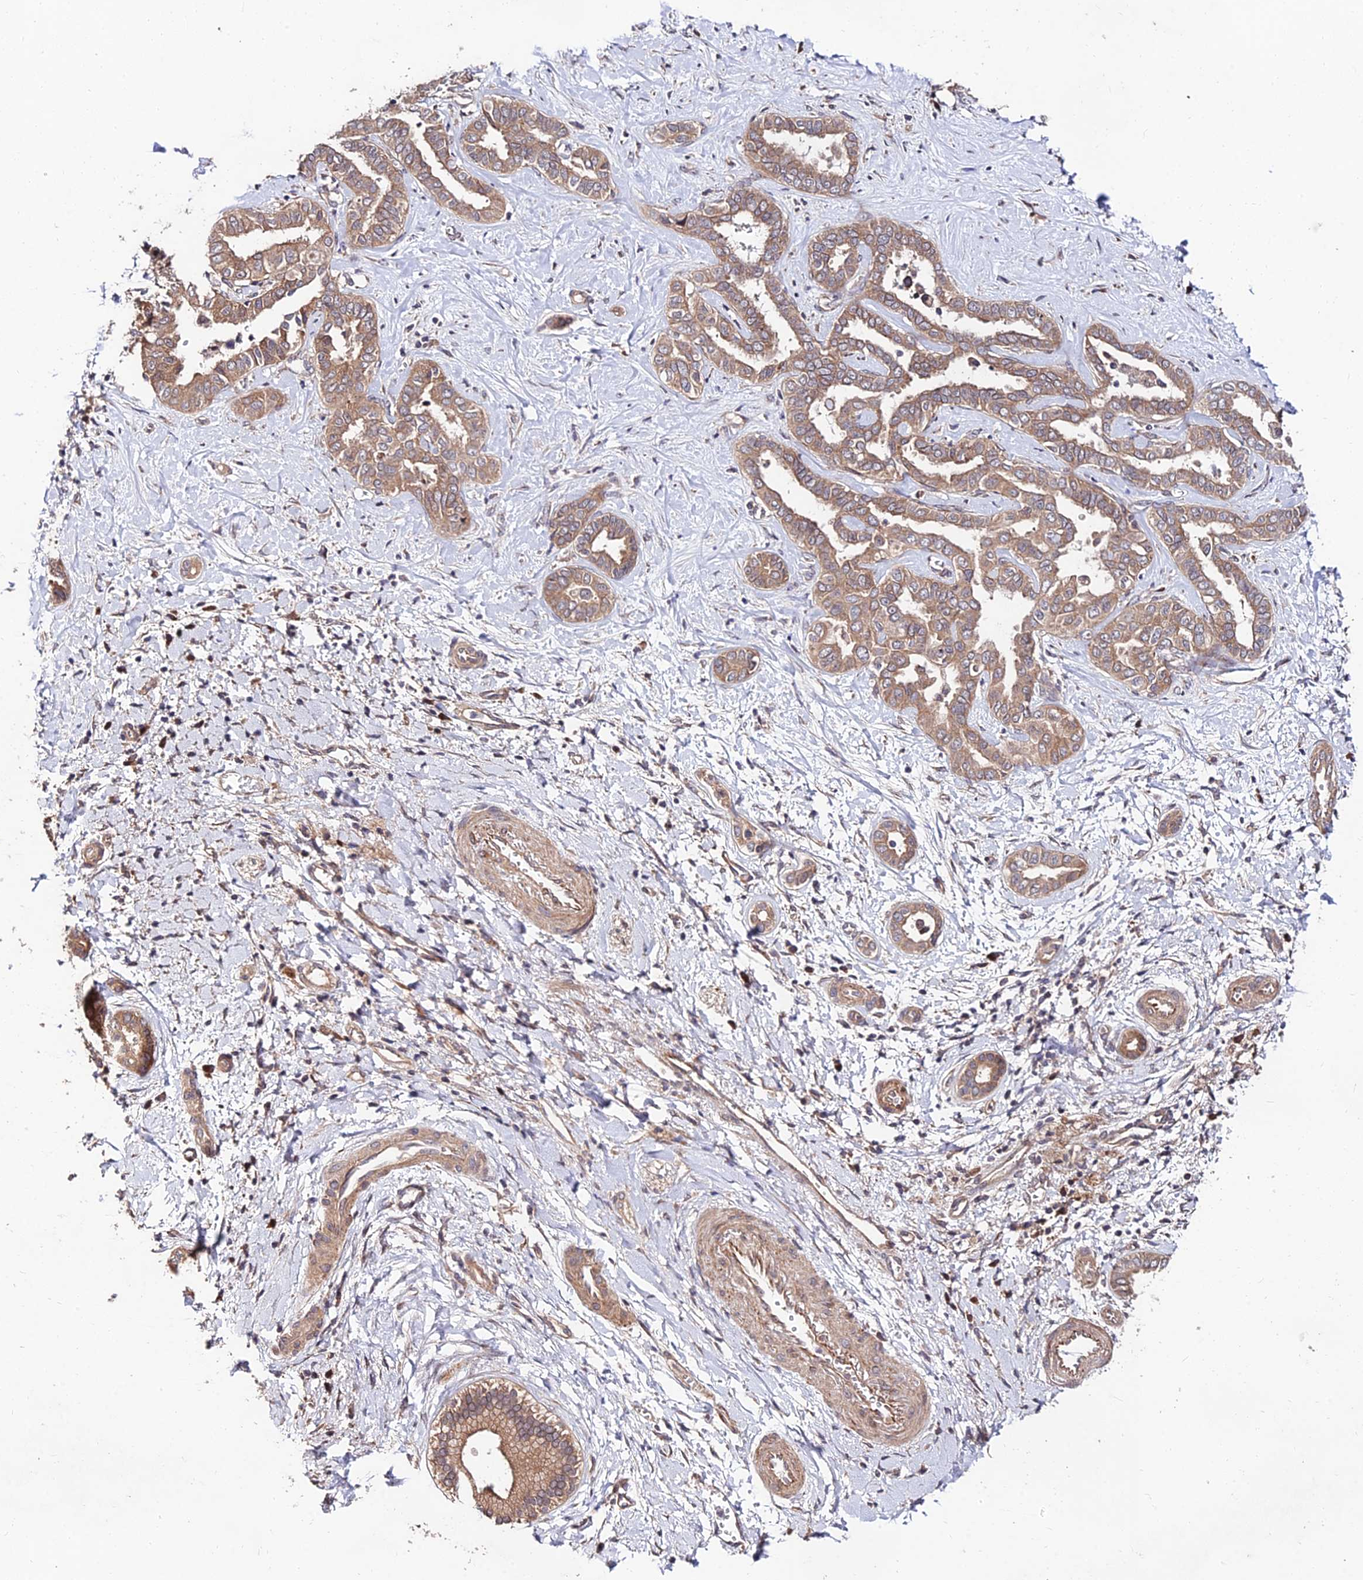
{"staining": {"intensity": "moderate", "quantity": ">75%", "location": "cytoplasmic/membranous"}, "tissue": "liver cancer", "cell_type": "Tumor cells", "image_type": "cancer", "snomed": [{"axis": "morphology", "description": "Cholangiocarcinoma"}, {"axis": "topography", "description": "Liver"}], "caption": "Moderate cytoplasmic/membranous staining for a protein is seen in approximately >75% of tumor cells of liver cancer using IHC.", "gene": "MKKS", "patient": {"sex": "female", "age": 77}}